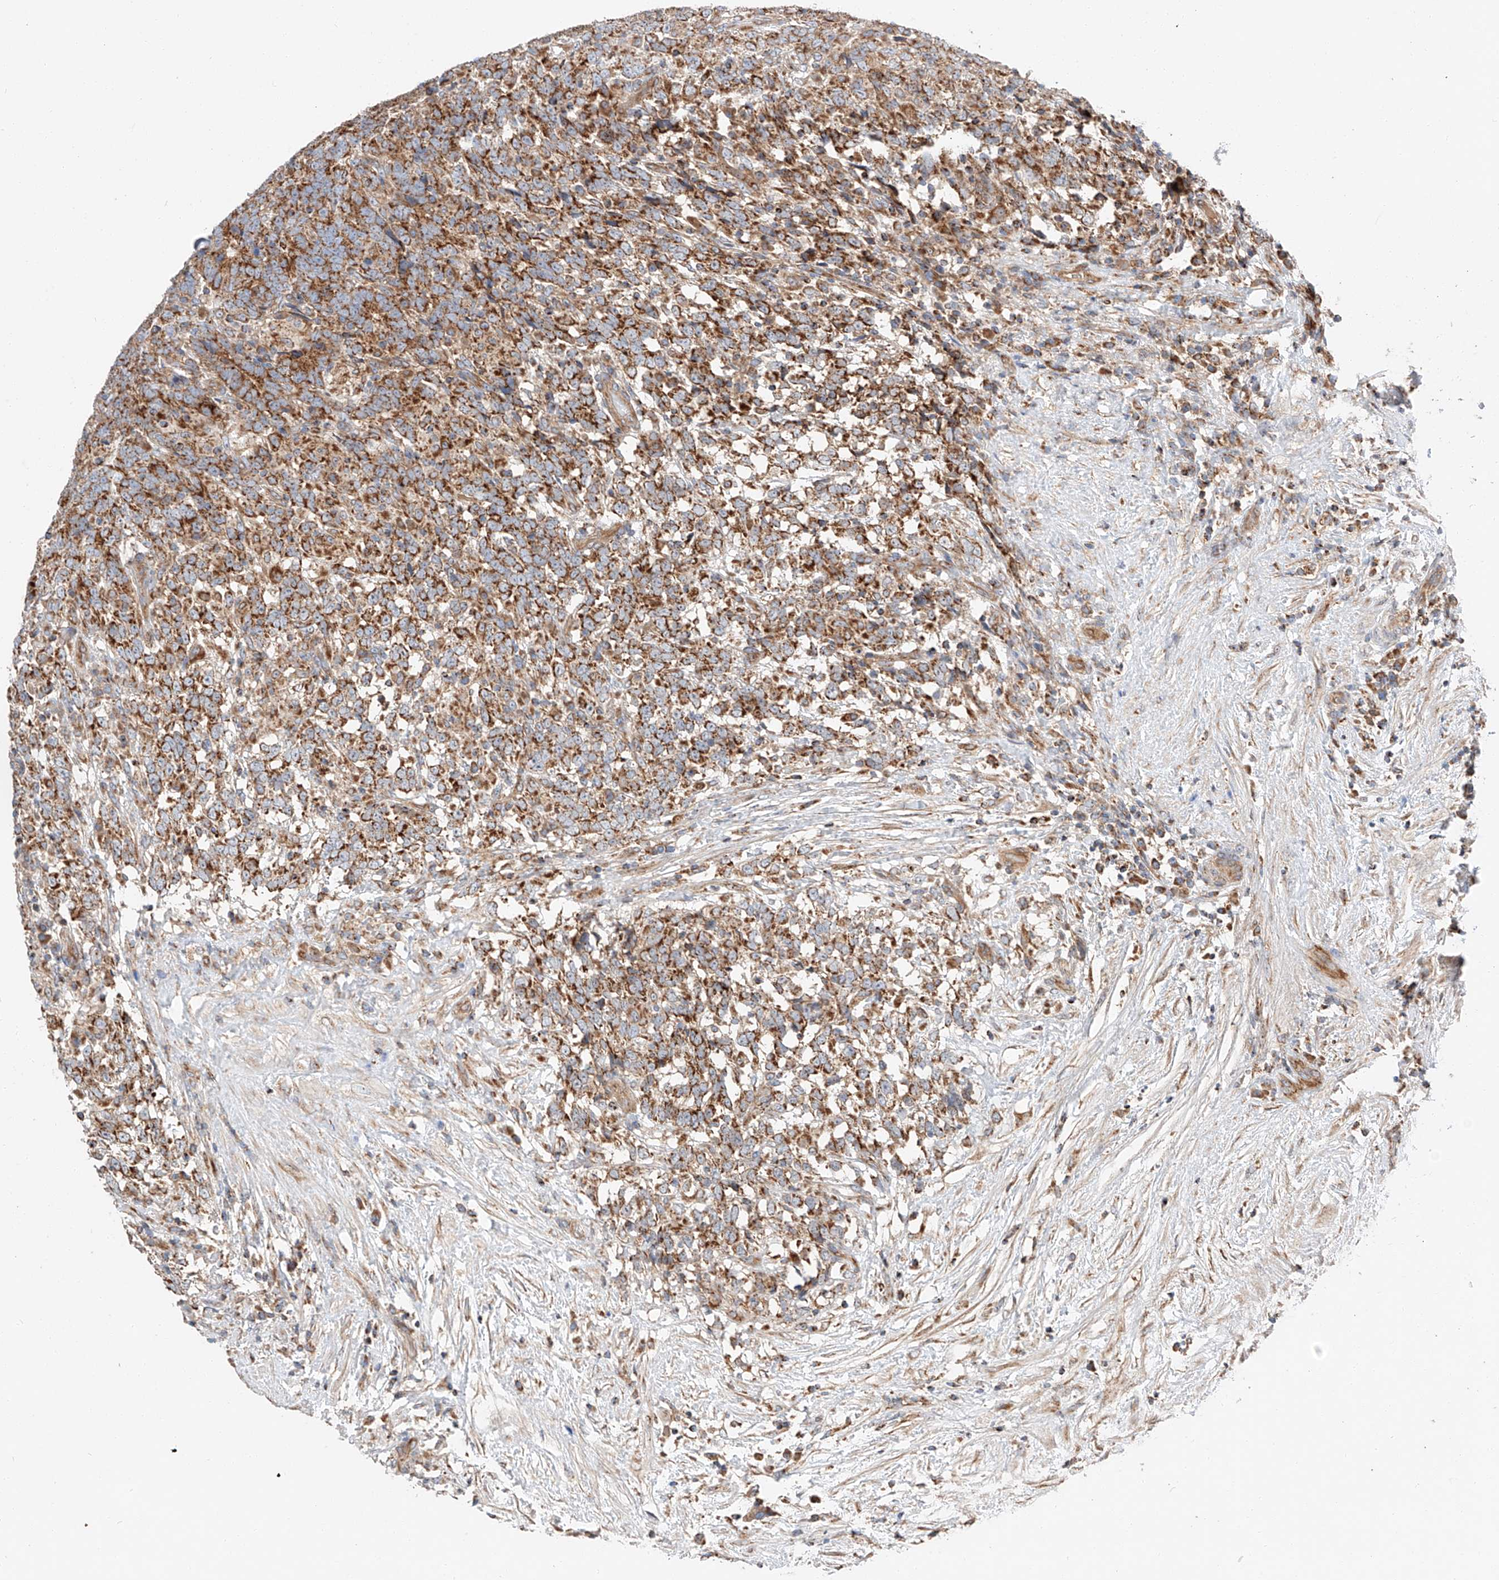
{"staining": {"intensity": "strong", "quantity": ">75%", "location": "cytoplasmic/membranous"}, "tissue": "testis cancer", "cell_type": "Tumor cells", "image_type": "cancer", "snomed": [{"axis": "morphology", "description": "Carcinoma, Embryonal, NOS"}, {"axis": "topography", "description": "Testis"}], "caption": "Human testis cancer (embryonal carcinoma) stained with a protein marker exhibits strong staining in tumor cells.", "gene": "RUSC1", "patient": {"sex": "male", "age": 26}}